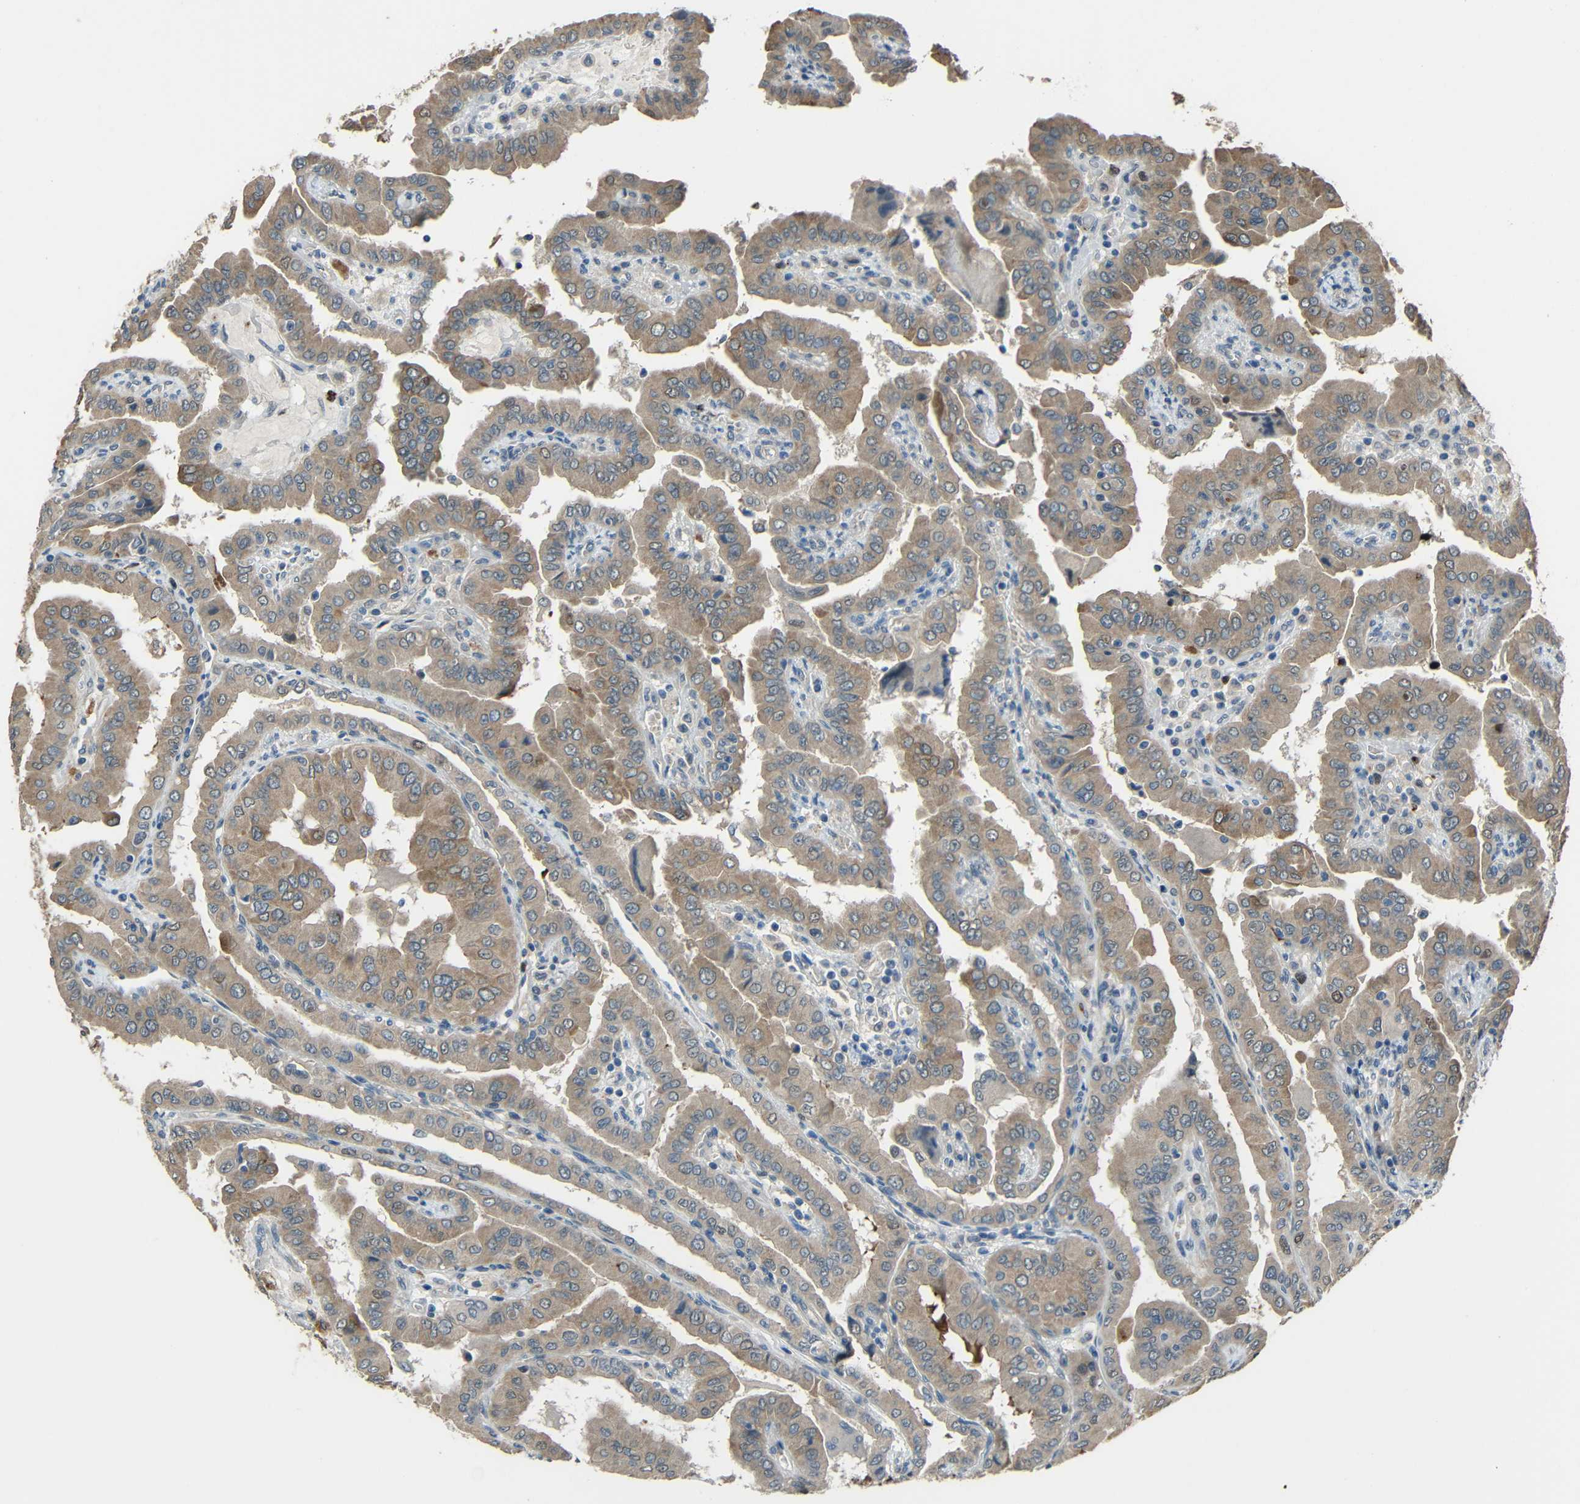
{"staining": {"intensity": "weak", "quantity": ">75%", "location": "cytoplasmic/membranous"}, "tissue": "thyroid cancer", "cell_type": "Tumor cells", "image_type": "cancer", "snomed": [{"axis": "morphology", "description": "Papillary adenocarcinoma, NOS"}, {"axis": "topography", "description": "Thyroid gland"}], "caption": "DAB (3,3'-diaminobenzidine) immunohistochemical staining of thyroid cancer shows weak cytoplasmic/membranous protein positivity in about >75% of tumor cells.", "gene": "STBD1", "patient": {"sex": "male", "age": 33}}